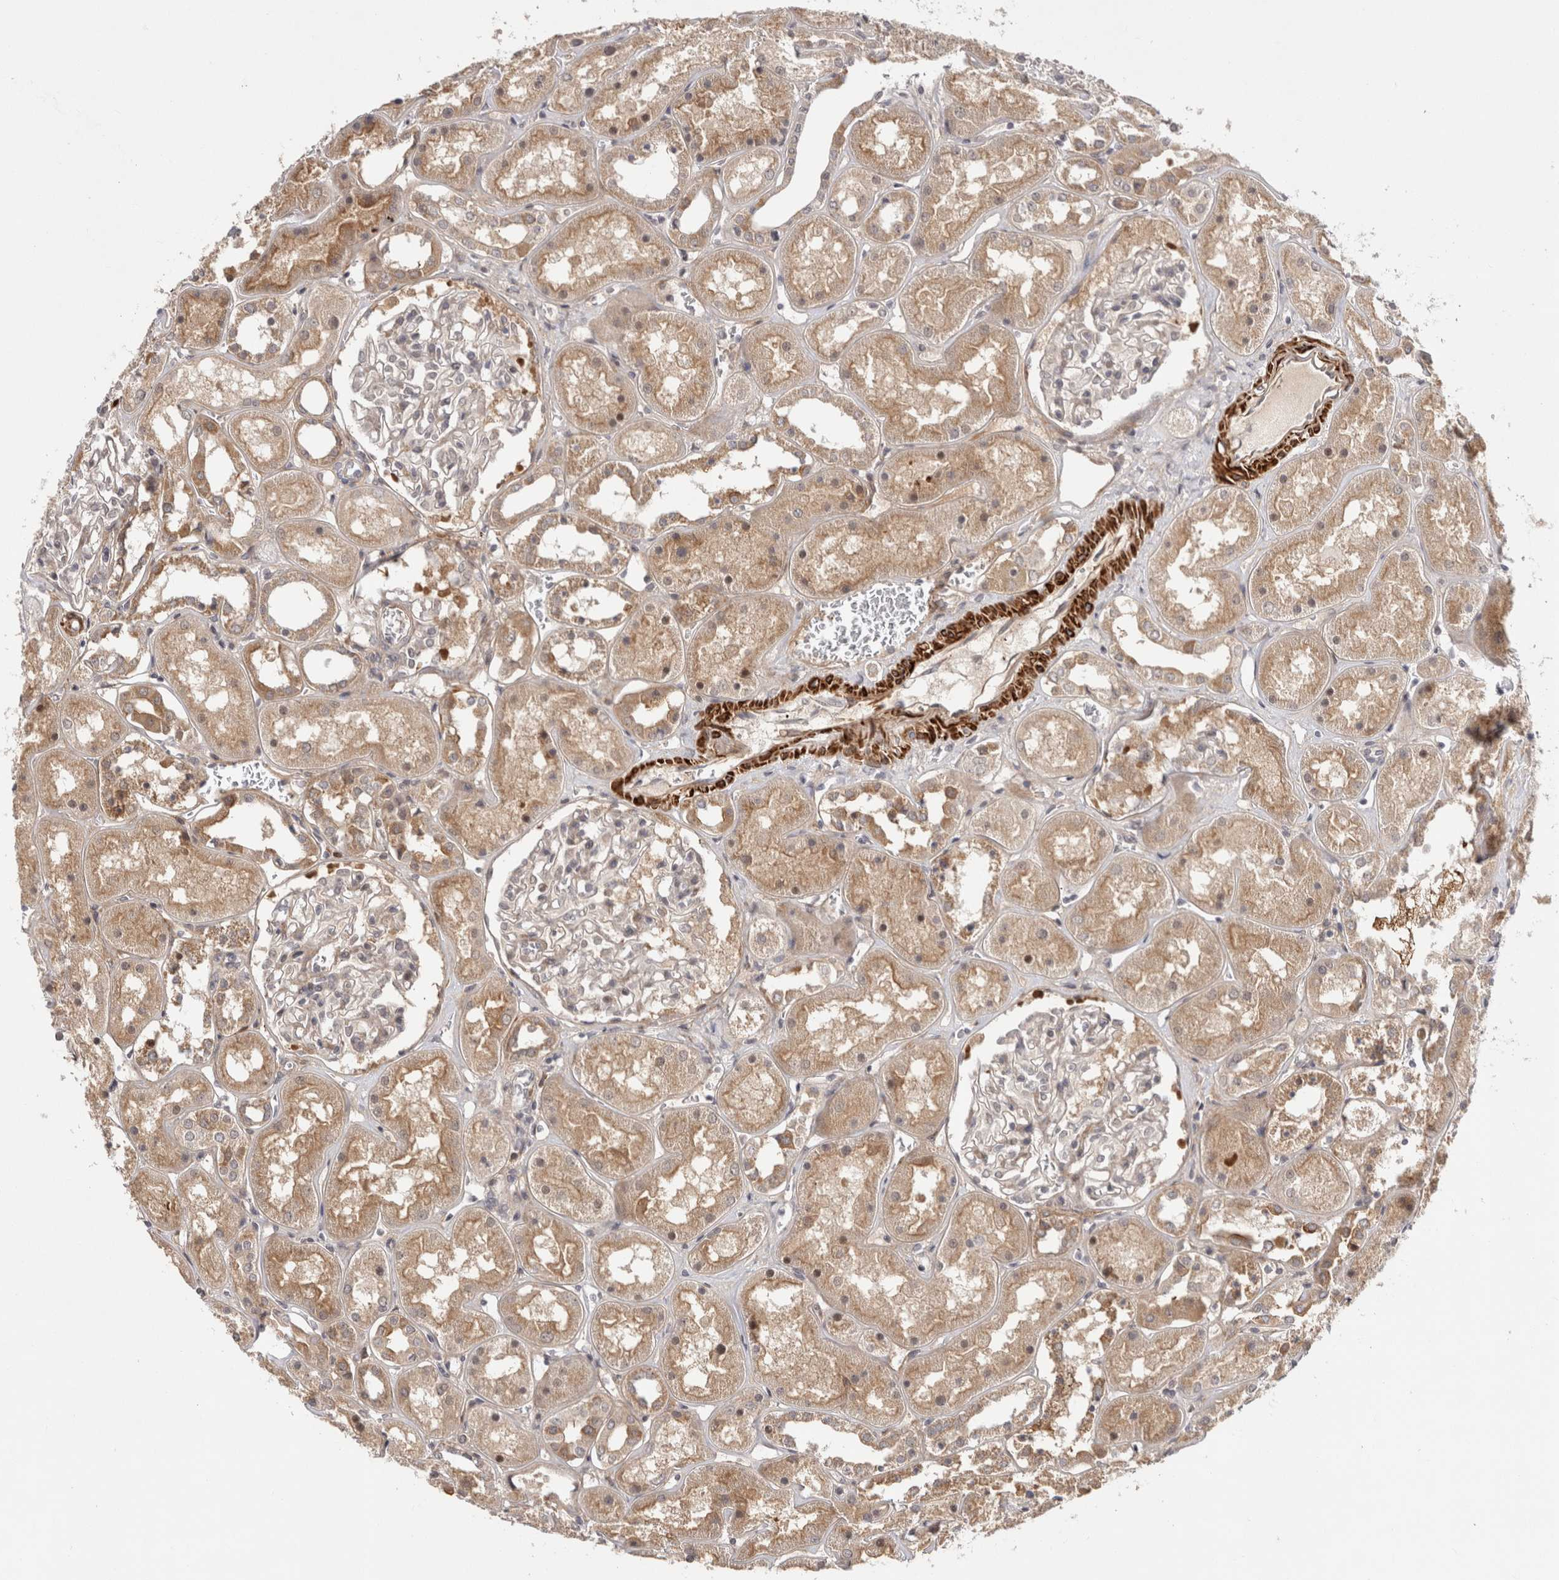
{"staining": {"intensity": "negative", "quantity": "none", "location": "none"}, "tissue": "kidney", "cell_type": "Cells in glomeruli", "image_type": "normal", "snomed": [{"axis": "morphology", "description": "Normal tissue, NOS"}, {"axis": "topography", "description": "Kidney"}], "caption": "DAB immunohistochemical staining of normal kidney reveals no significant expression in cells in glomeruli.", "gene": "ZNF318", "patient": {"sex": "male", "age": 70}}